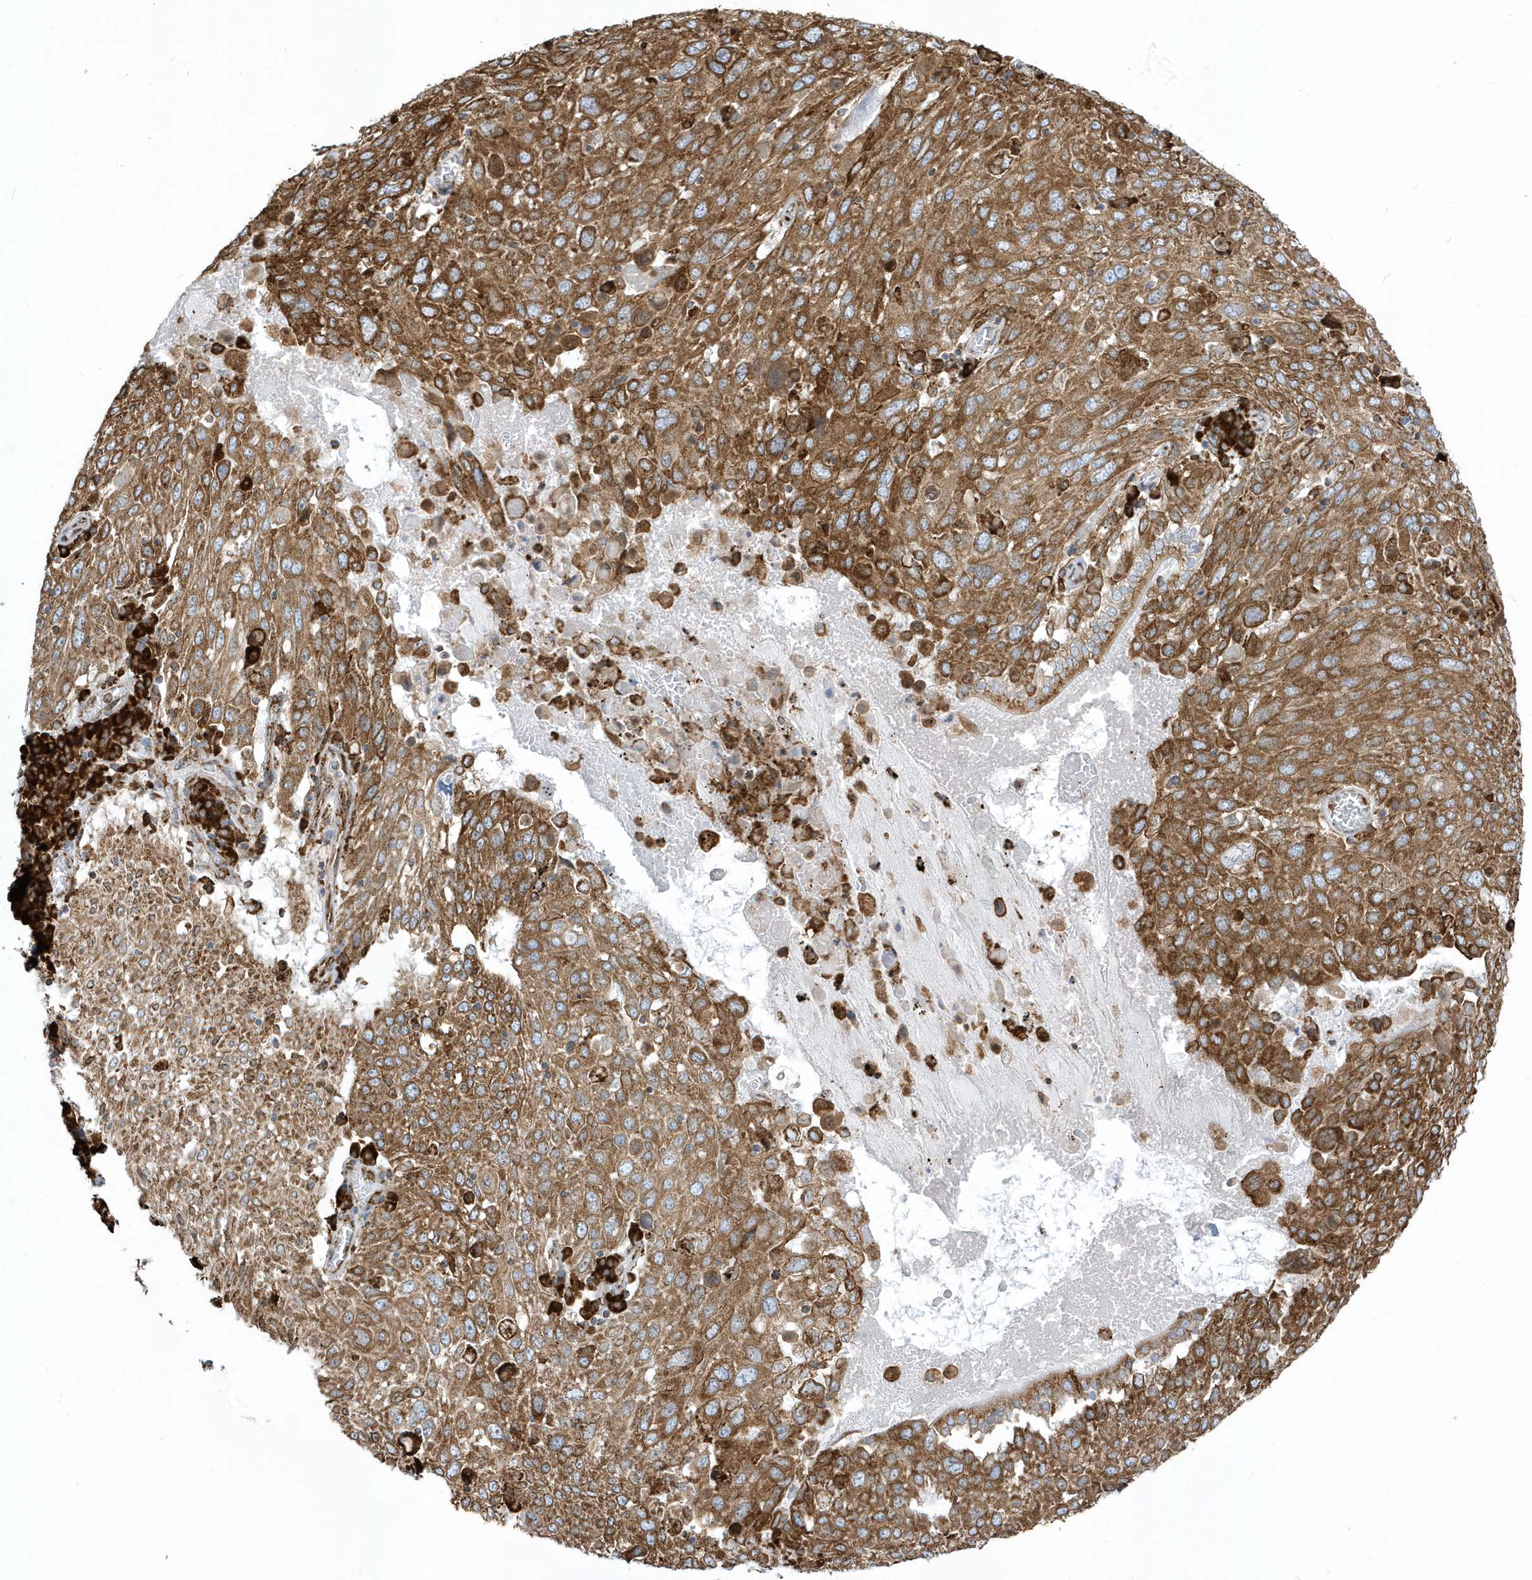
{"staining": {"intensity": "strong", "quantity": ">75%", "location": "cytoplasmic/membranous"}, "tissue": "lung cancer", "cell_type": "Tumor cells", "image_type": "cancer", "snomed": [{"axis": "morphology", "description": "Squamous cell carcinoma, NOS"}, {"axis": "topography", "description": "Lung"}], "caption": "A high-resolution histopathology image shows immunohistochemistry staining of lung cancer, which shows strong cytoplasmic/membranous staining in about >75% of tumor cells.", "gene": "PDIA6", "patient": {"sex": "male", "age": 65}}